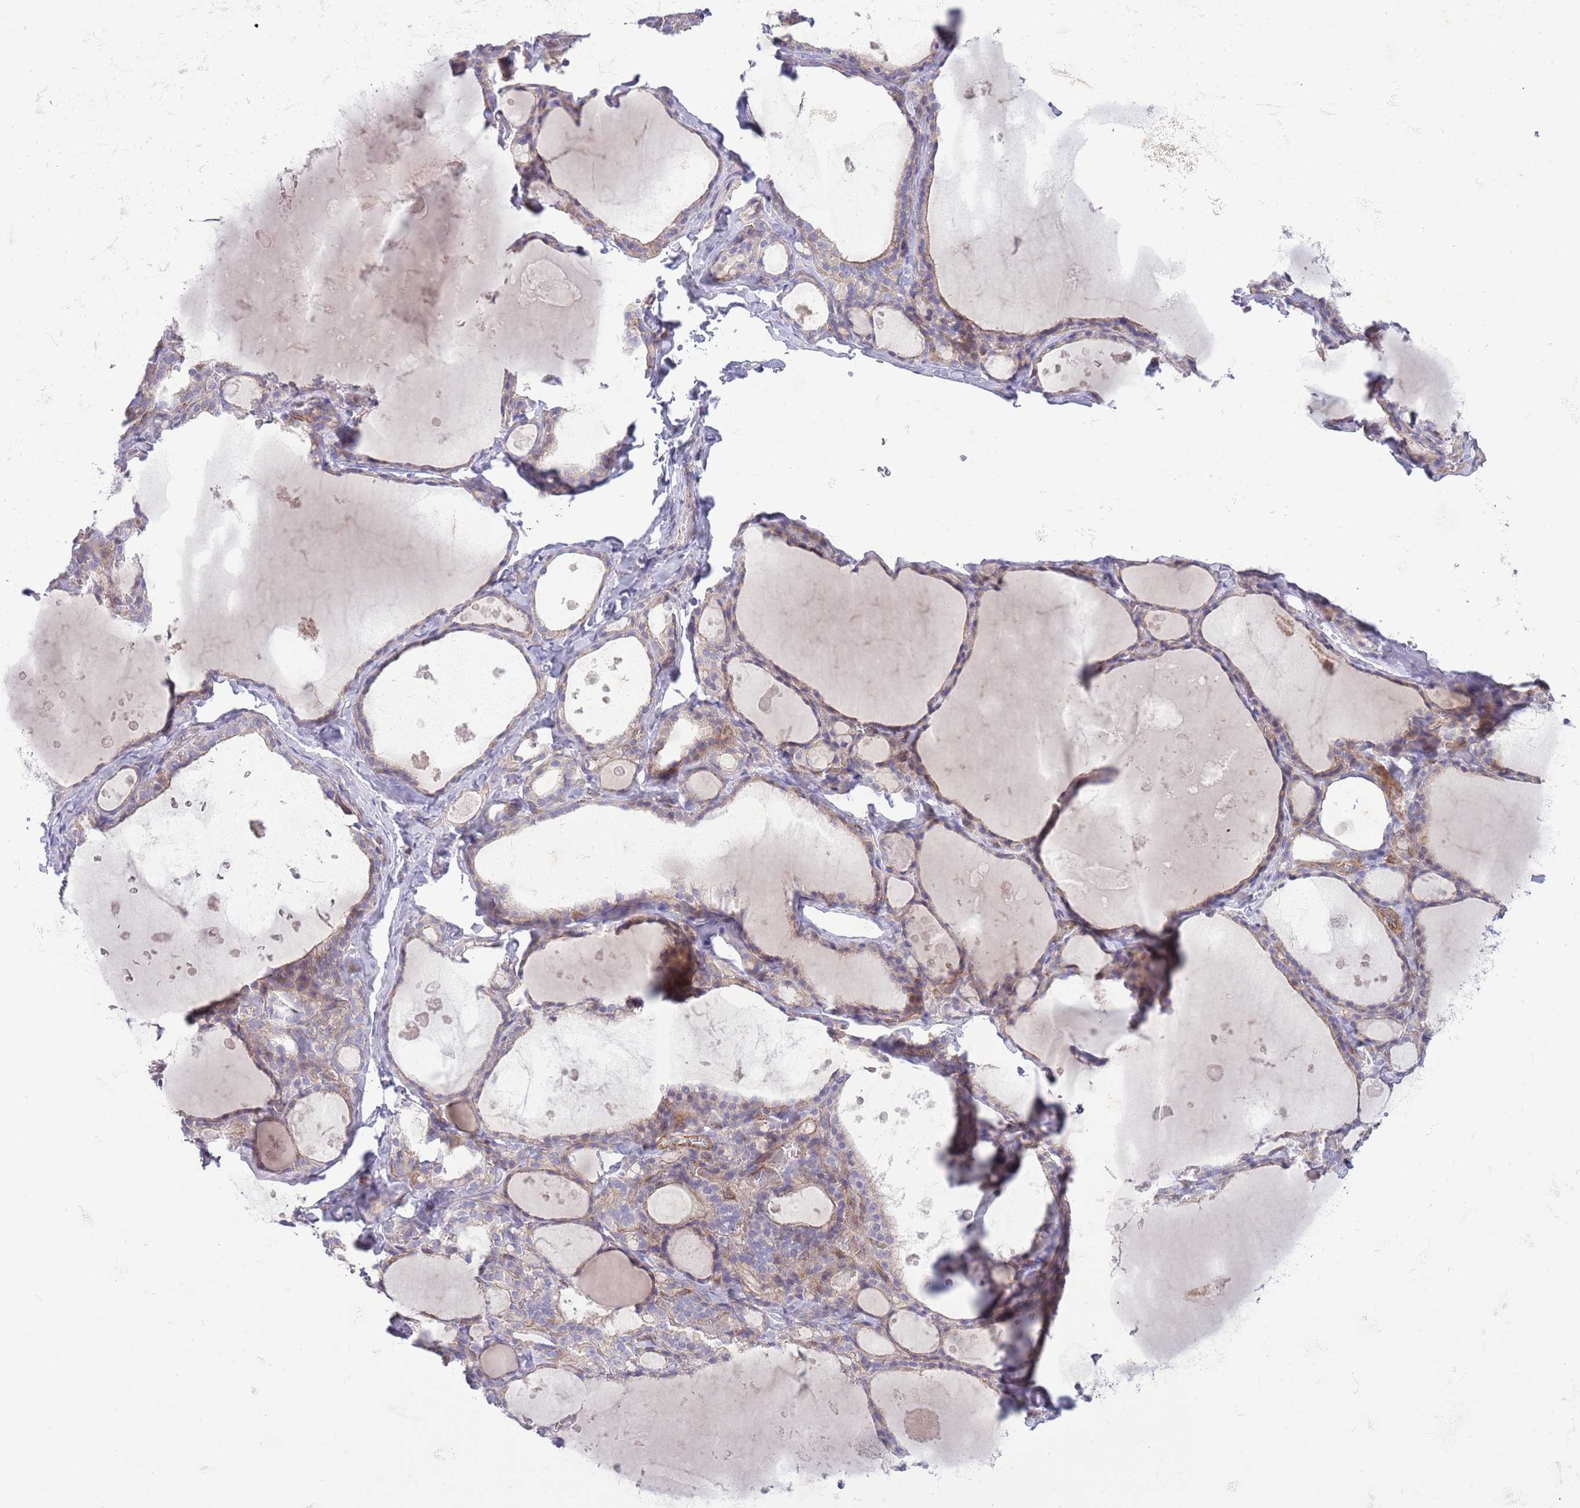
{"staining": {"intensity": "weak", "quantity": ">75%", "location": "cytoplasmic/membranous"}, "tissue": "thyroid gland", "cell_type": "Glandular cells", "image_type": "normal", "snomed": [{"axis": "morphology", "description": "Normal tissue, NOS"}, {"axis": "topography", "description": "Thyroid gland"}], "caption": "Normal thyroid gland was stained to show a protein in brown. There is low levels of weak cytoplasmic/membranous positivity in approximately >75% of glandular cells.", "gene": "TOMM5", "patient": {"sex": "male", "age": 56}}